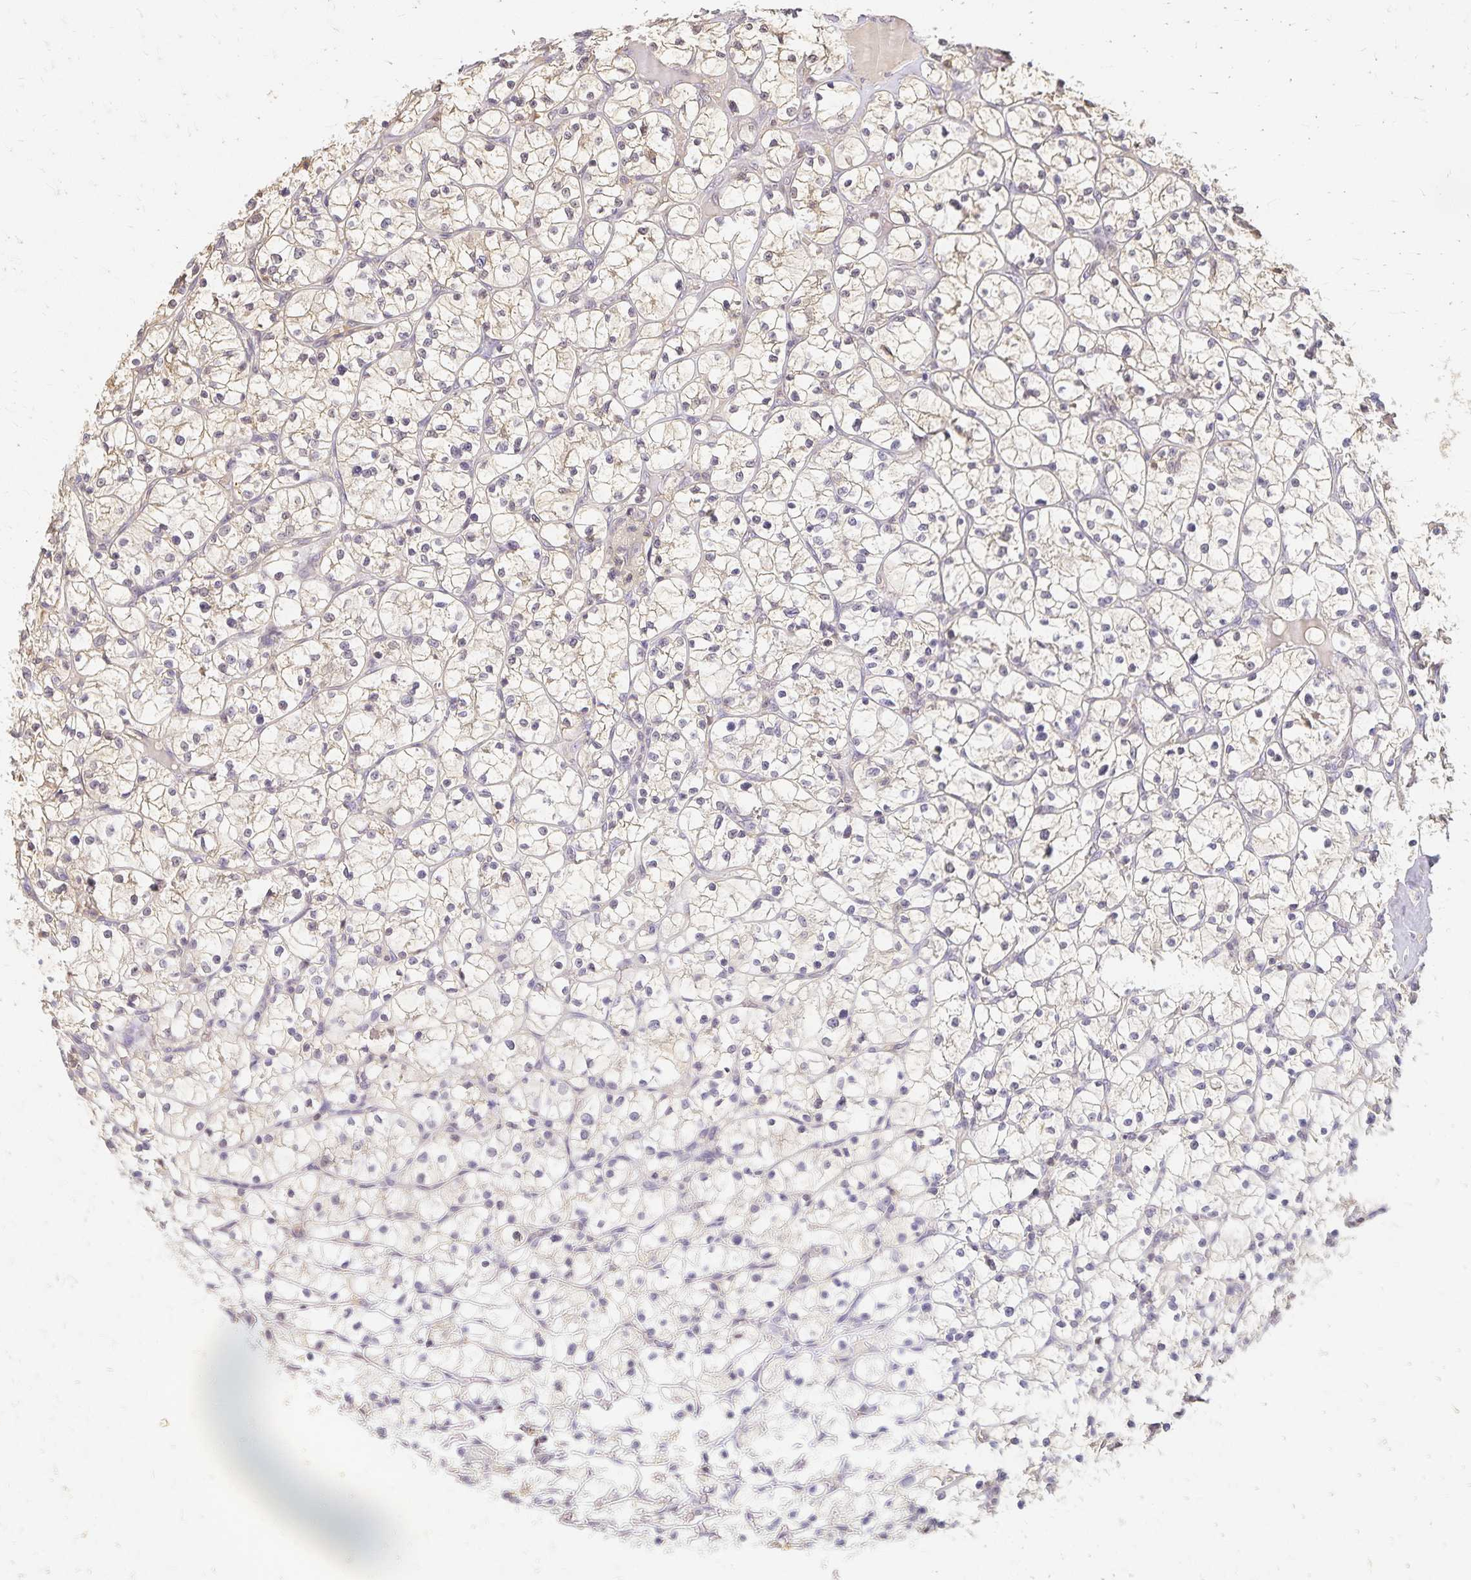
{"staining": {"intensity": "weak", "quantity": "<25%", "location": "cytoplasmic/membranous"}, "tissue": "renal cancer", "cell_type": "Tumor cells", "image_type": "cancer", "snomed": [{"axis": "morphology", "description": "Adenocarcinoma, NOS"}, {"axis": "topography", "description": "Kidney"}], "caption": "Renal cancer was stained to show a protein in brown. There is no significant positivity in tumor cells.", "gene": "AZGP1", "patient": {"sex": "female", "age": 64}}